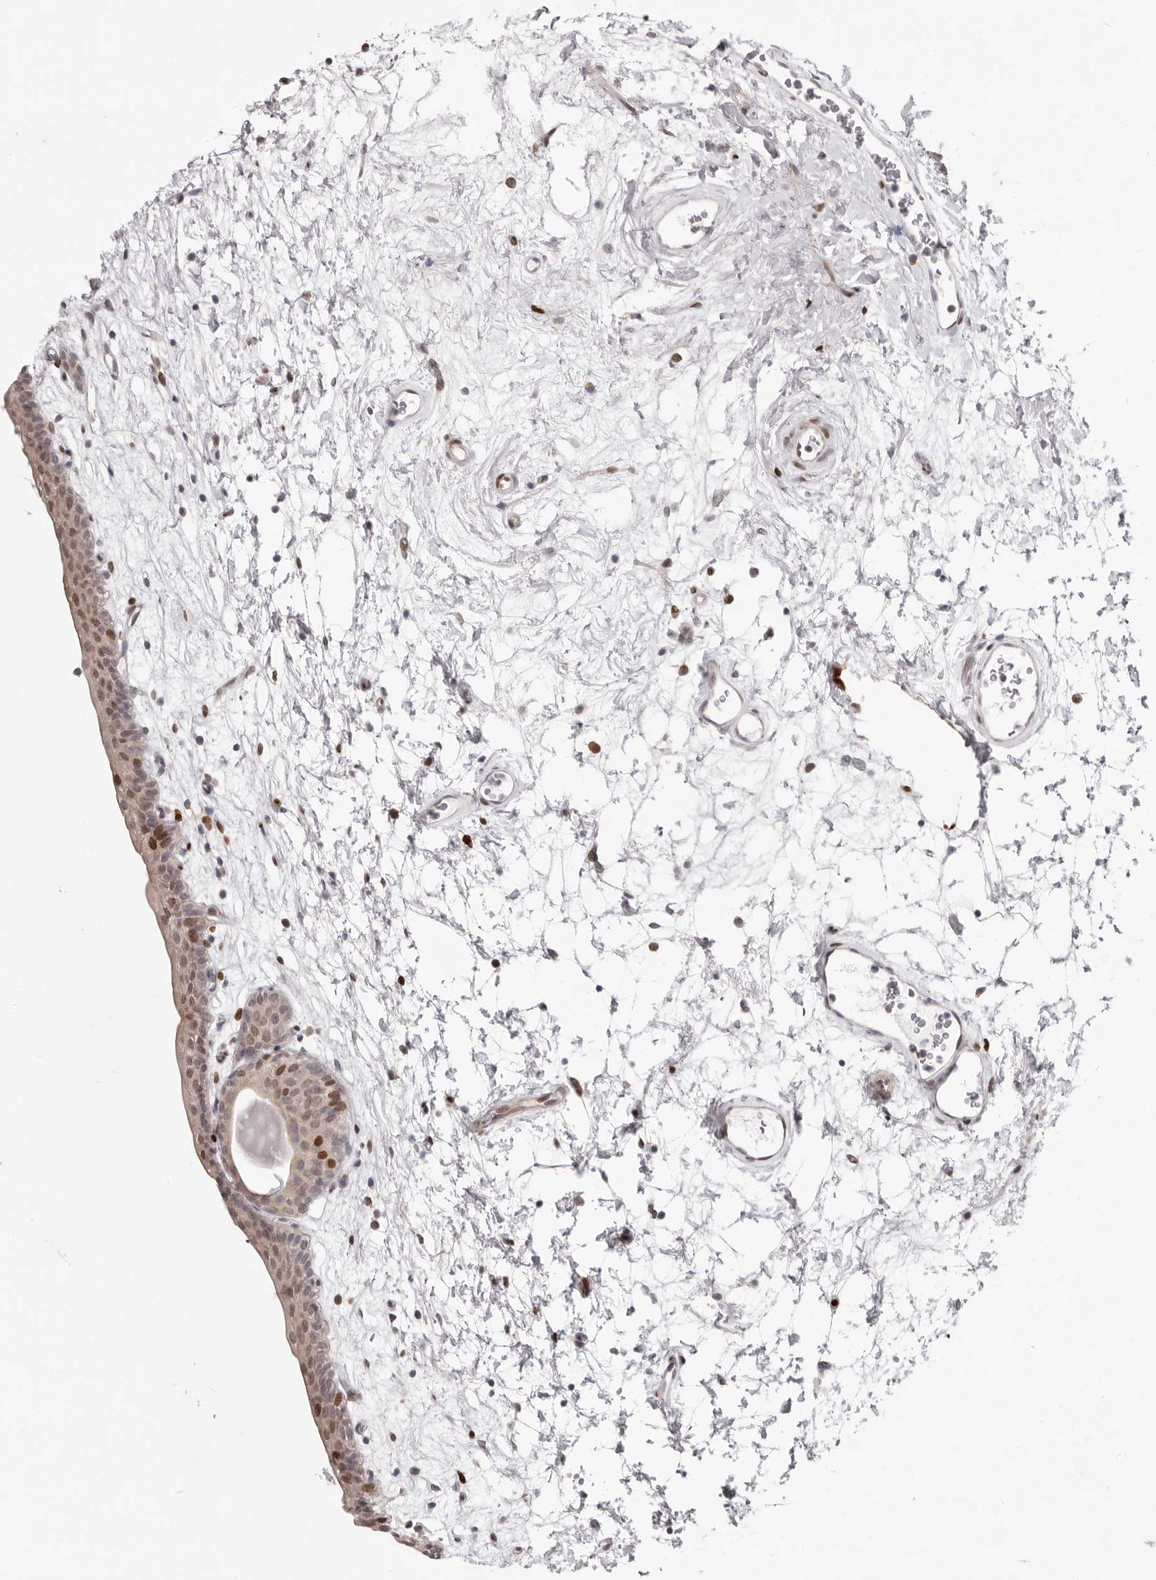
{"staining": {"intensity": "moderate", "quantity": "<25%", "location": "nuclear"}, "tissue": "urinary bladder", "cell_type": "Urothelial cells", "image_type": "normal", "snomed": [{"axis": "morphology", "description": "Normal tissue, NOS"}, {"axis": "topography", "description": "Urinary bladder"}], "caption": "Immunohistochemical staining of normal human urinary bladder displays moderate nuclear protein positivity in approximately <25% of urothelial cells. (DAB (3,3'-diaminobenzidine) IHC with brightfield microscopy, high magnification).", "gene": "SRP19", "patient": {"sex": "male", "age": 83}}